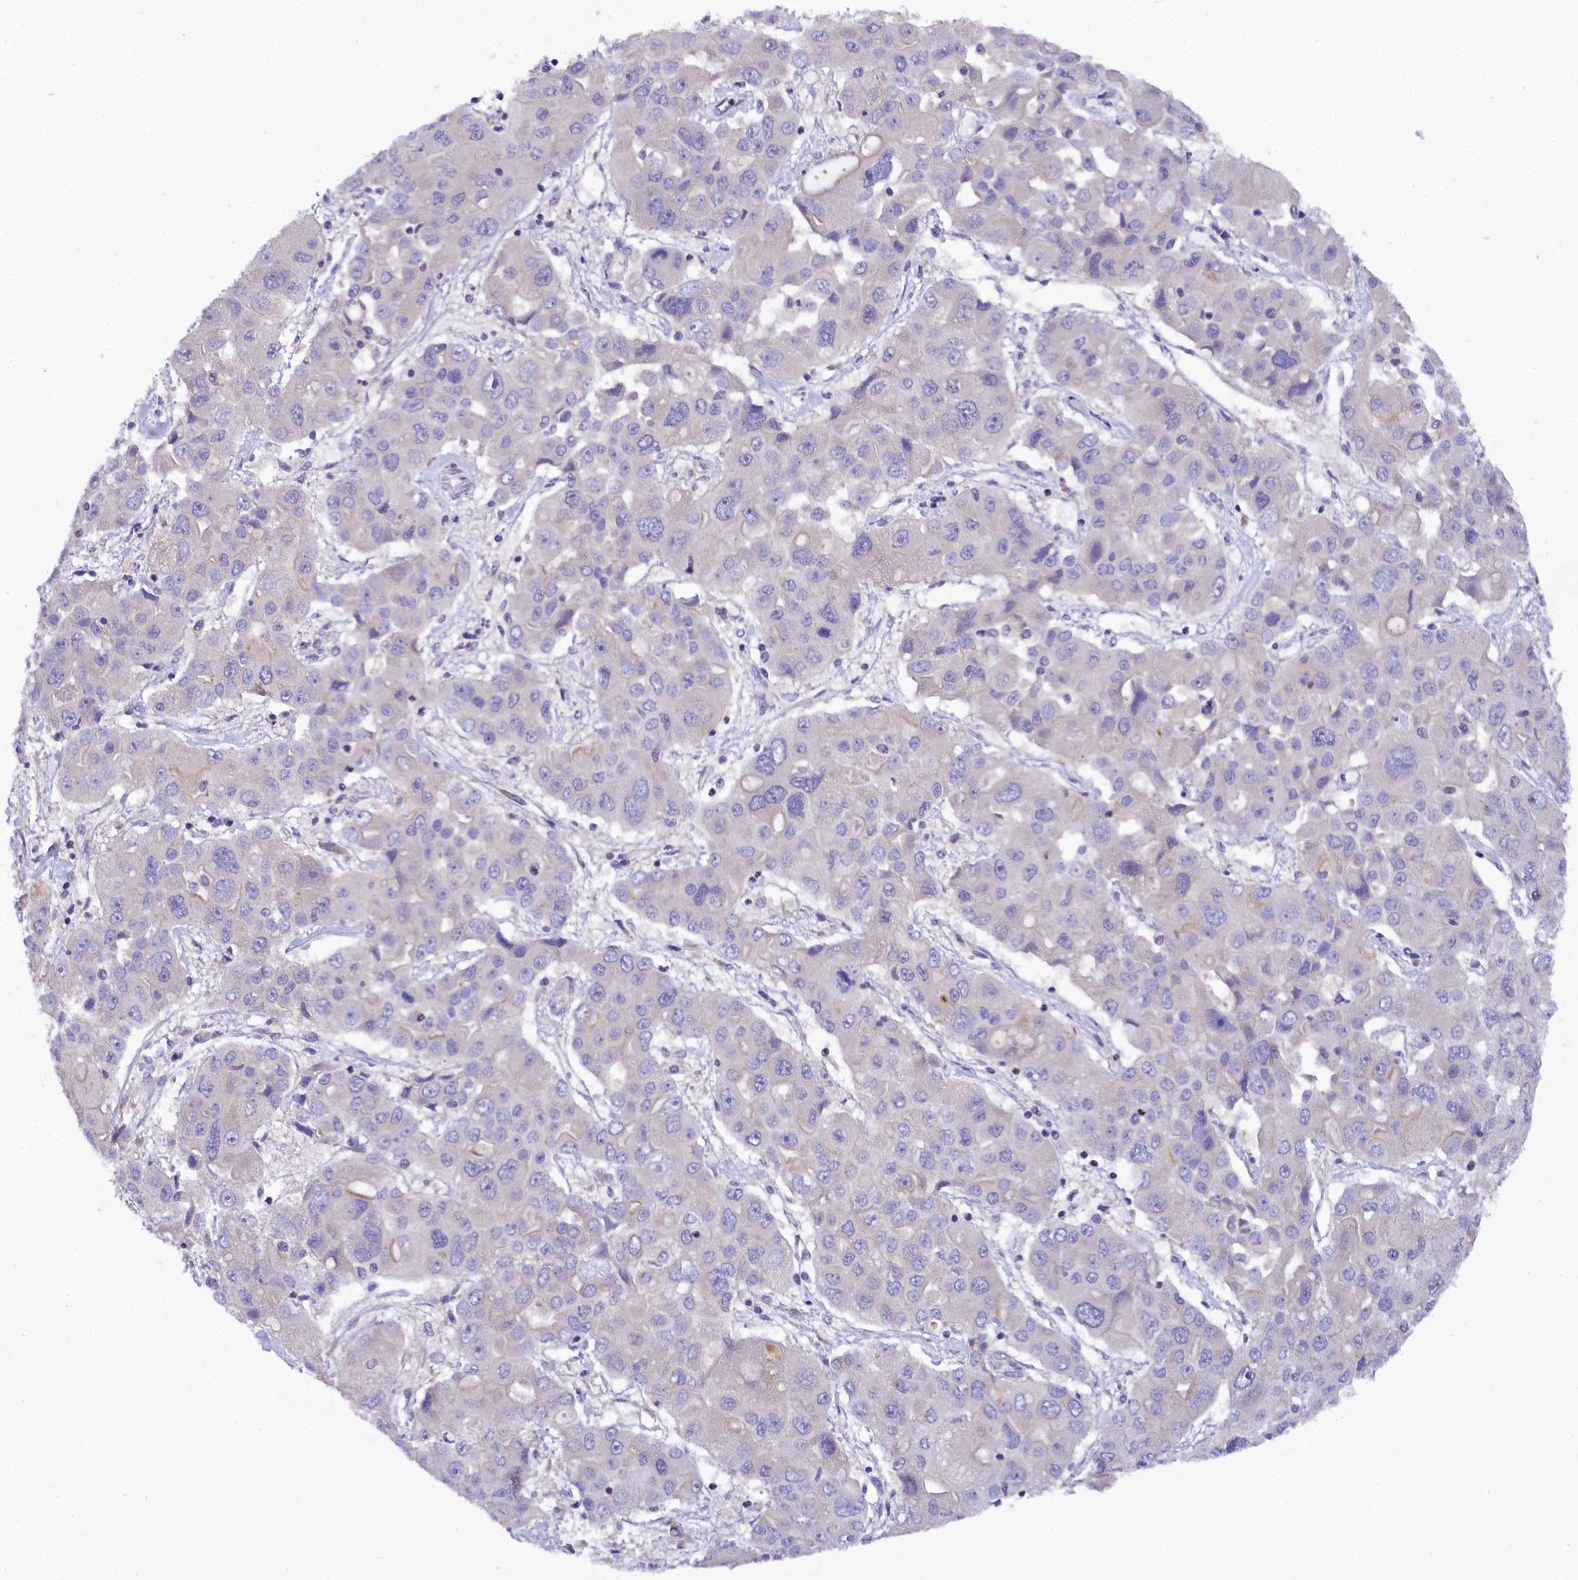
{"staining": {"intensity": "negative", "quantity": "none", "location": "none"}, "tissue": "liver cancer", "cell_type": "Tumor cells", "image_type": "cancer", "snomed": [{"axis": "morphology", "description": "Cholangiocarcinoma"}, {"axis": "topography", "description": "Liver"}], "caption": "Tumor cells are negative for brown protein staining in liver cancer. The staining was performed using DAB to visualize the protein expression in brown, while the nuclei were stained in blue with hematoxylin (Magnification: 20x).", "gene": "SP4", "patient": {"sex": "male", "age": 67}}